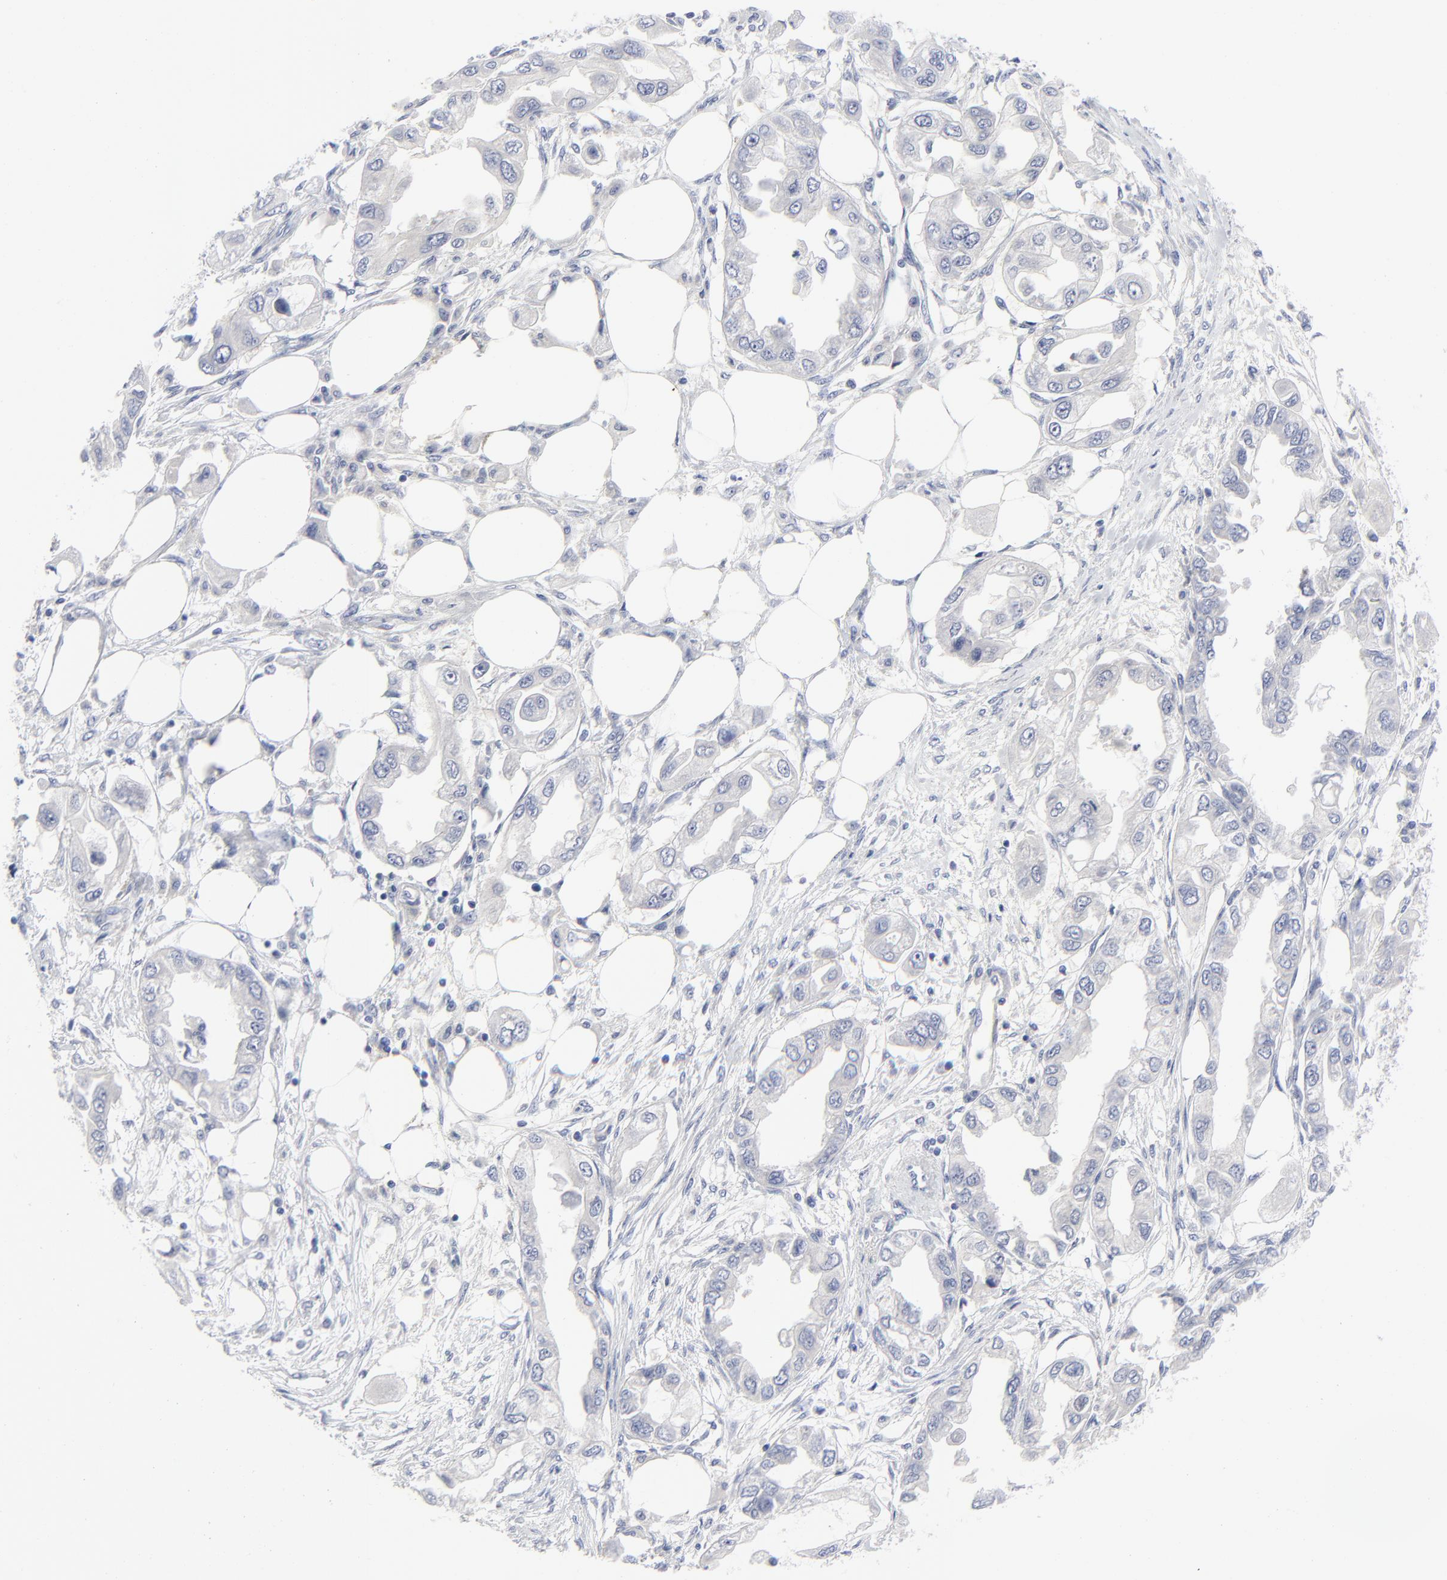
{"staining": {"intensity": "negative", "quantity": "none", "location": "none"}, "tissue": "endometrial cancer", "cell_type": "Tumor cells", "image_type": "cancer", "snomed": [{"axis": "morphology", "description": "Adenocarcinoma, NOS"}, {"axis": "topography", "description": "Endometrium"}], "caption": "Endometrial cancer was stained to show a protein in brown. There is no significant expression in tumor cells.", "gene": "CLEC4G", "patient": {"sex": "female", "age": 67}}